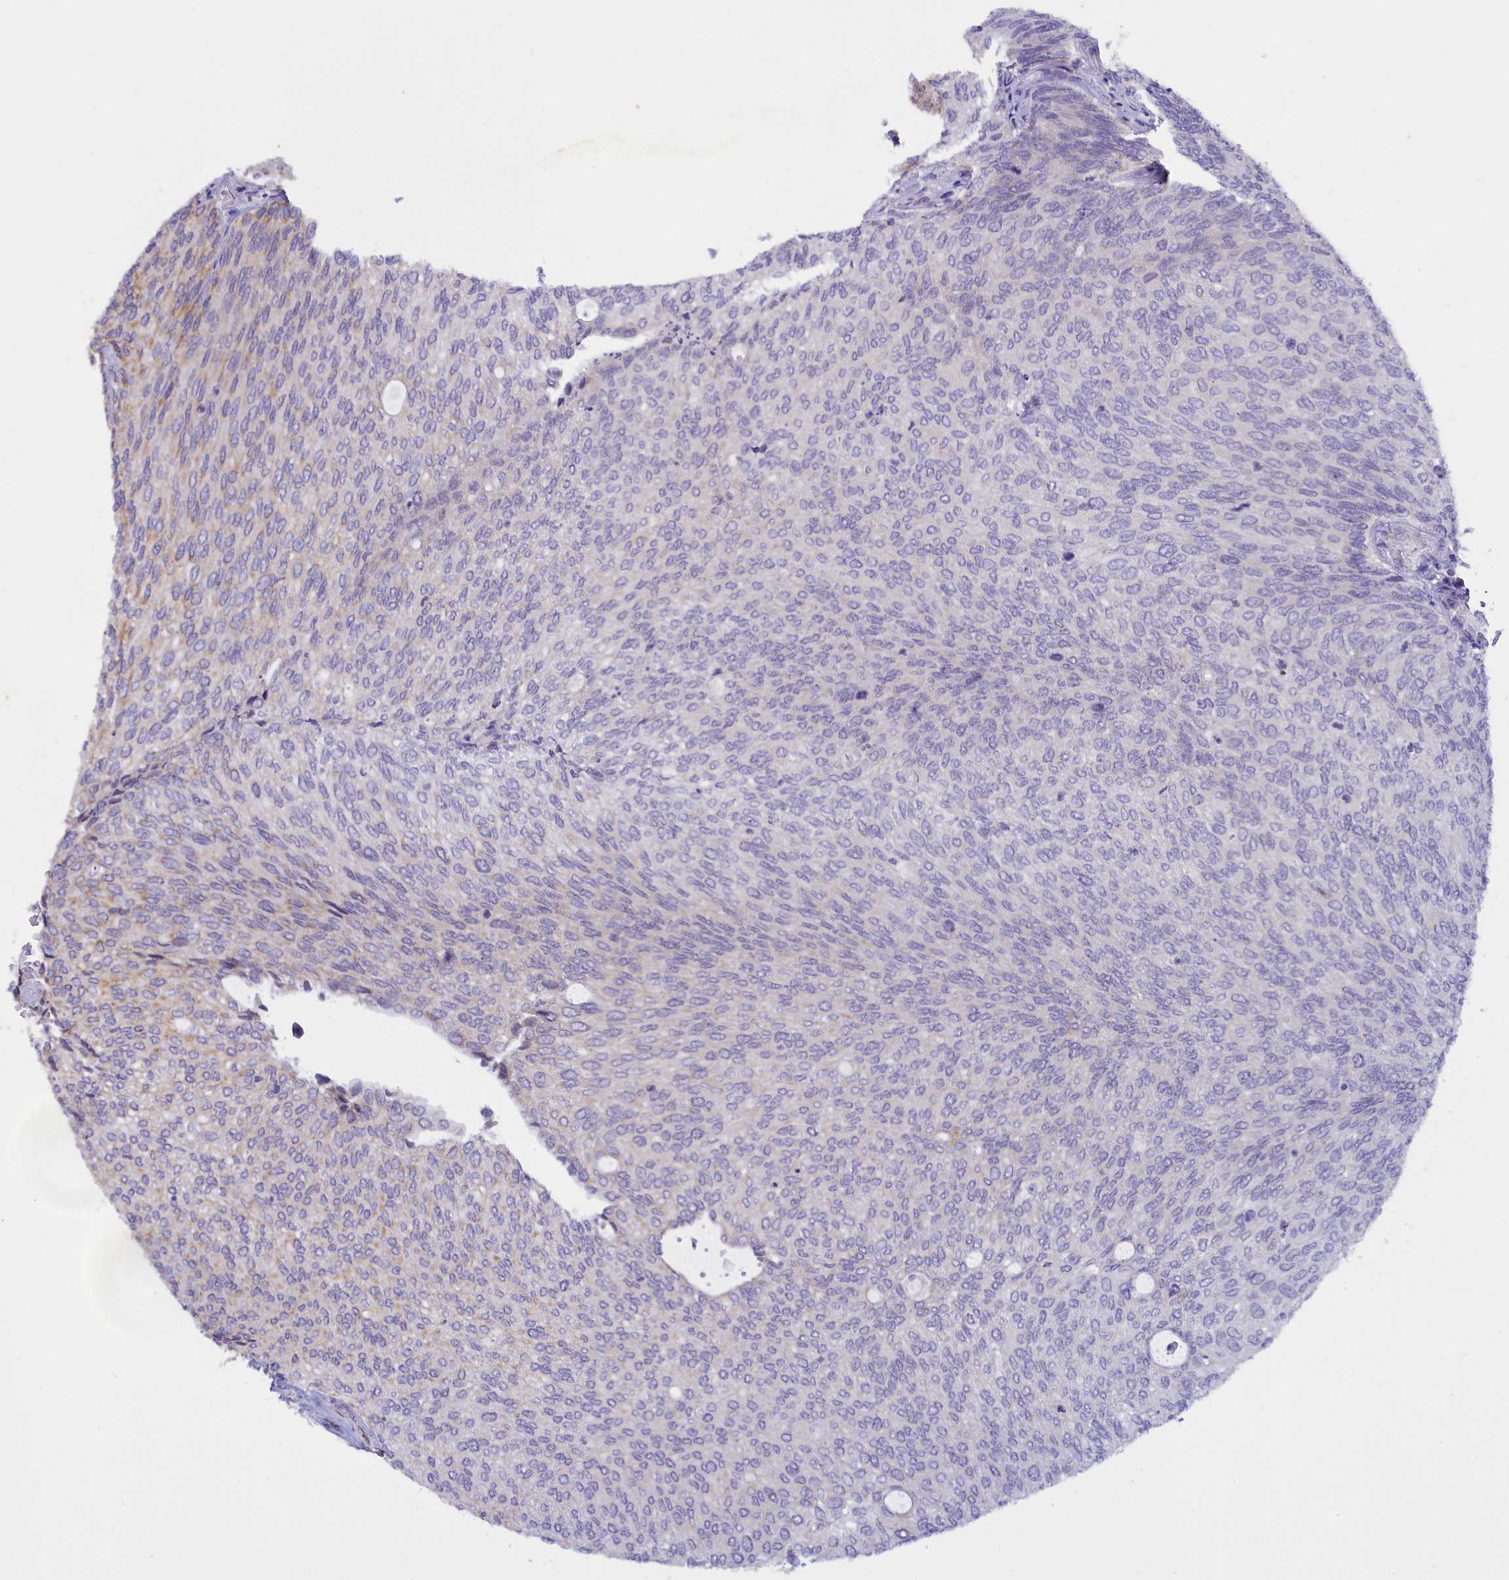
{"staining": {"intensity": "moderate", "quantity": "<25%", "location": "cytoplasmic/membranous"}, "tissue": "urothelial cancer", "cell_type": "Tumor cells", "image_type": "cancer", "snomed": [{"axis": "morphology", "description": "Urothelial carcinoma, Low grade"}, {"axis": "topography", "description": "Urinary bladder"}], "caption": "Urothelial cancer stained with a protein marker displays moderate staining in tumor cells.", "gene": "FAM149B1", "patient": {"sex": "female", "age": 79}}